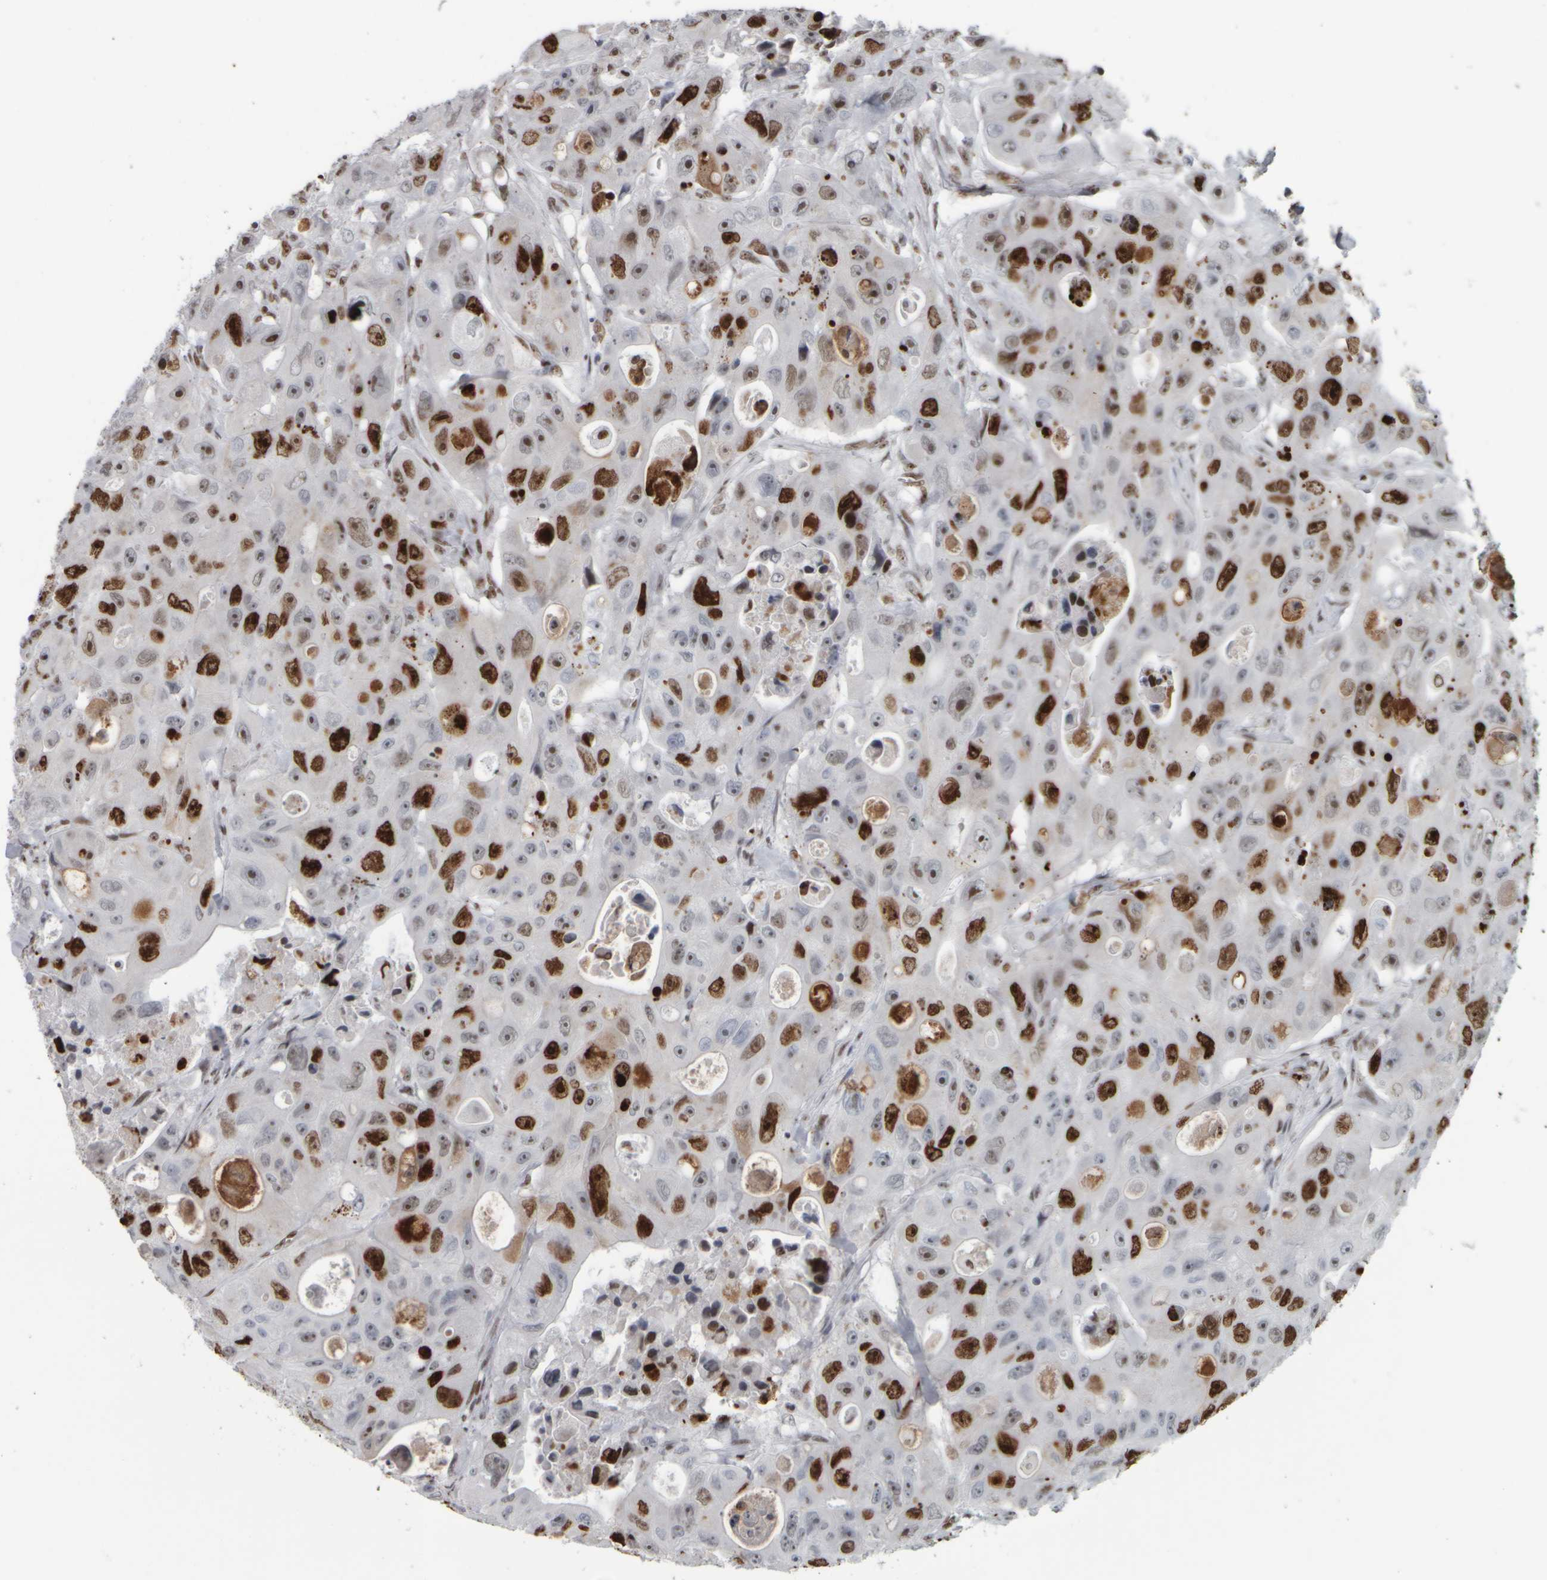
{"staining": {"intensity": "strong", "quantity": ">75%", "location": "nuclear"}, "tissue": "colorectal cancer", "cell_type": "Tumor cells", "image_type": "cancer", "snomed": [{"axis": "morphology", "description": "Adenocarcinoma, NOS"}, {"axis": "topography", "description": "Colon"}], "caption": "A brown stain shows strong nuclear staining of a protein in adenocarcinoma (colorectal) tumor cells.", "gene": "TOP2B", "patient": {"sex": "female", "age": 46}}